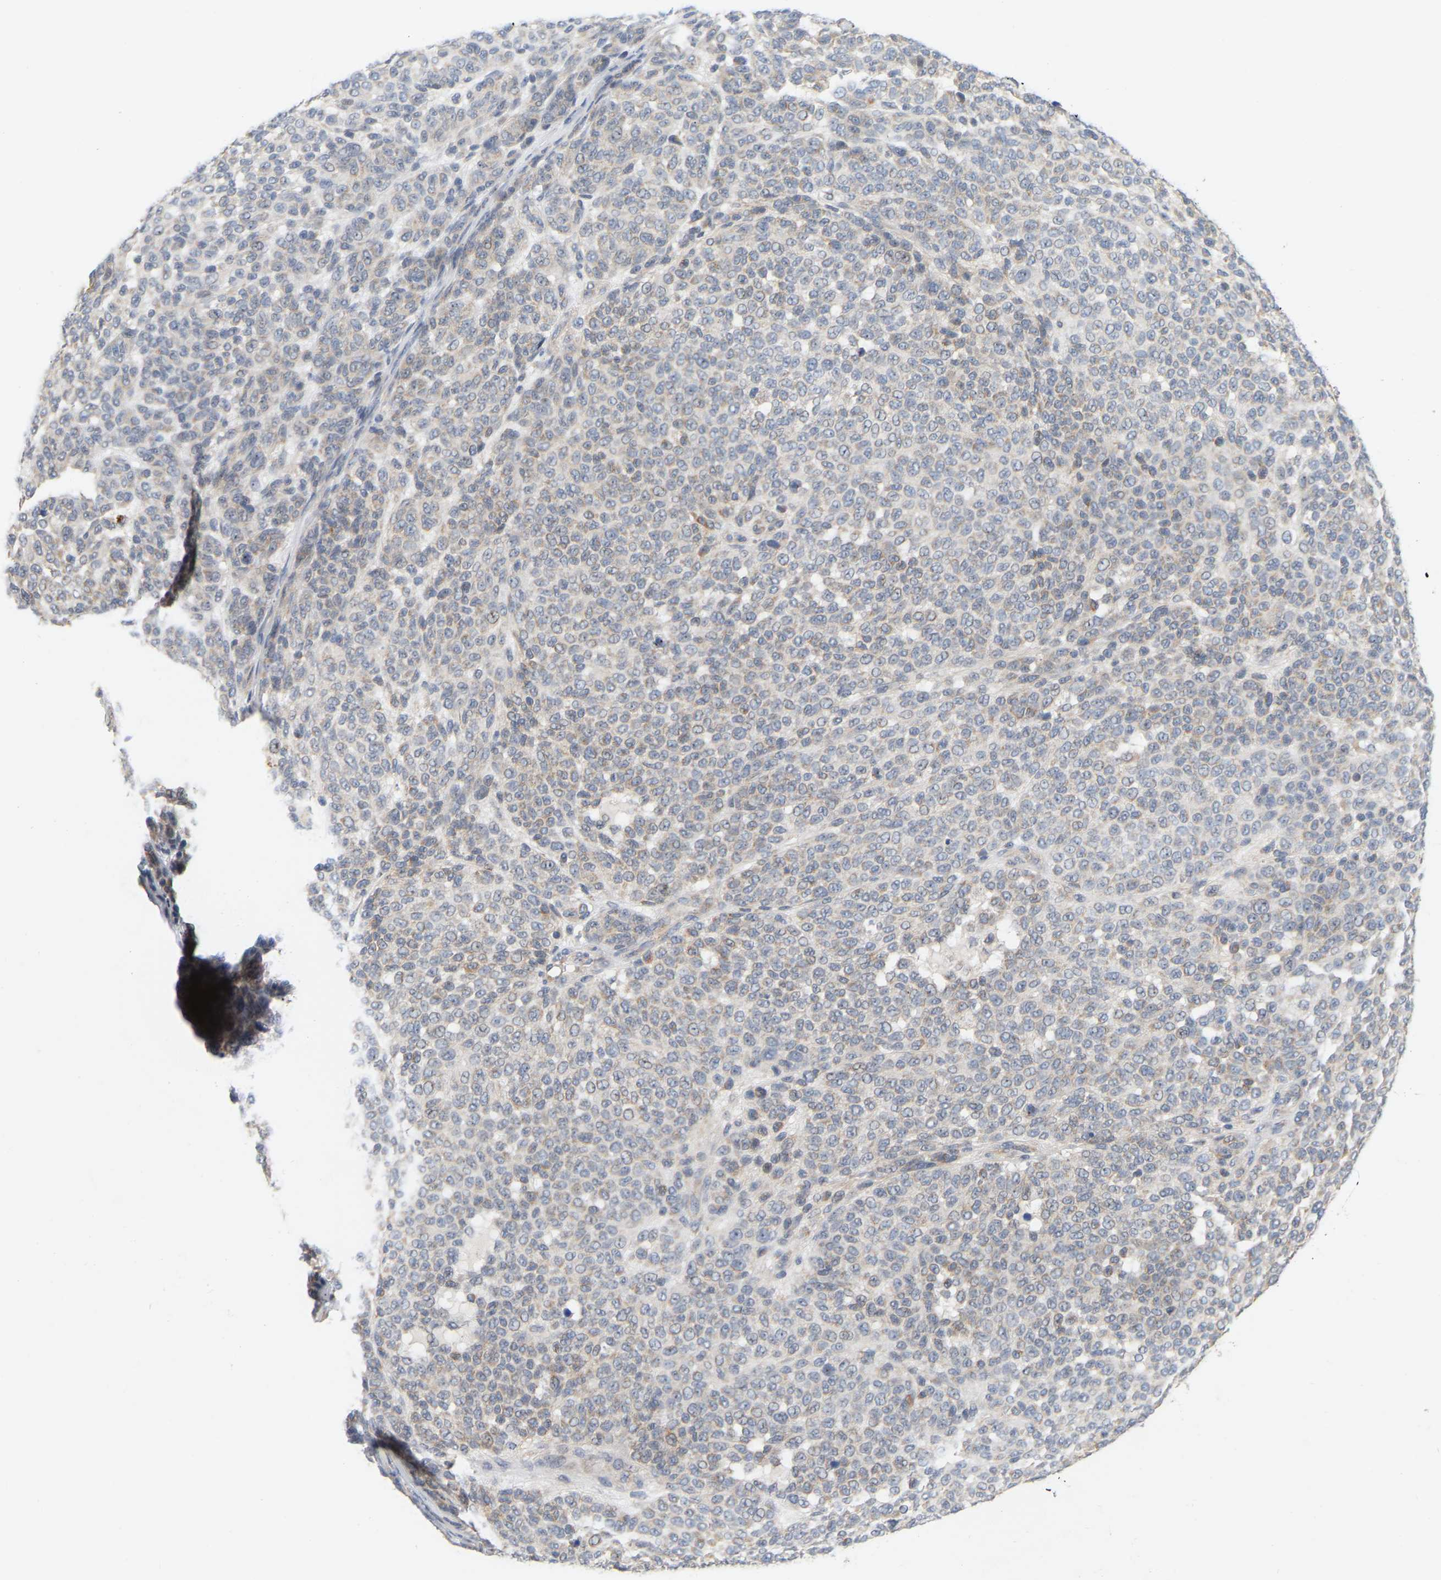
{"staining": {"intensity": "weak", "quantity": ">75%", "location": "cytoplasmic/membranous"}, "tissue": "melanoma", "cell_type": "Tumor cells", "image_type": "cancer", "snomed": [{"axis": "morphology", "description": "Malignant melanoma, NOS"}, {"axis": "topography", "description": "Skin"}], "caption": "DAB (3,3'-diaminobenzidine) immunohistochemical staining of melanoma exhibits weak cytoplasmic/membranous protein positivity in approximately >75% of tumor cells.", "gene": "MINDY4", "patient": {"sex": "male", "age": 59}}